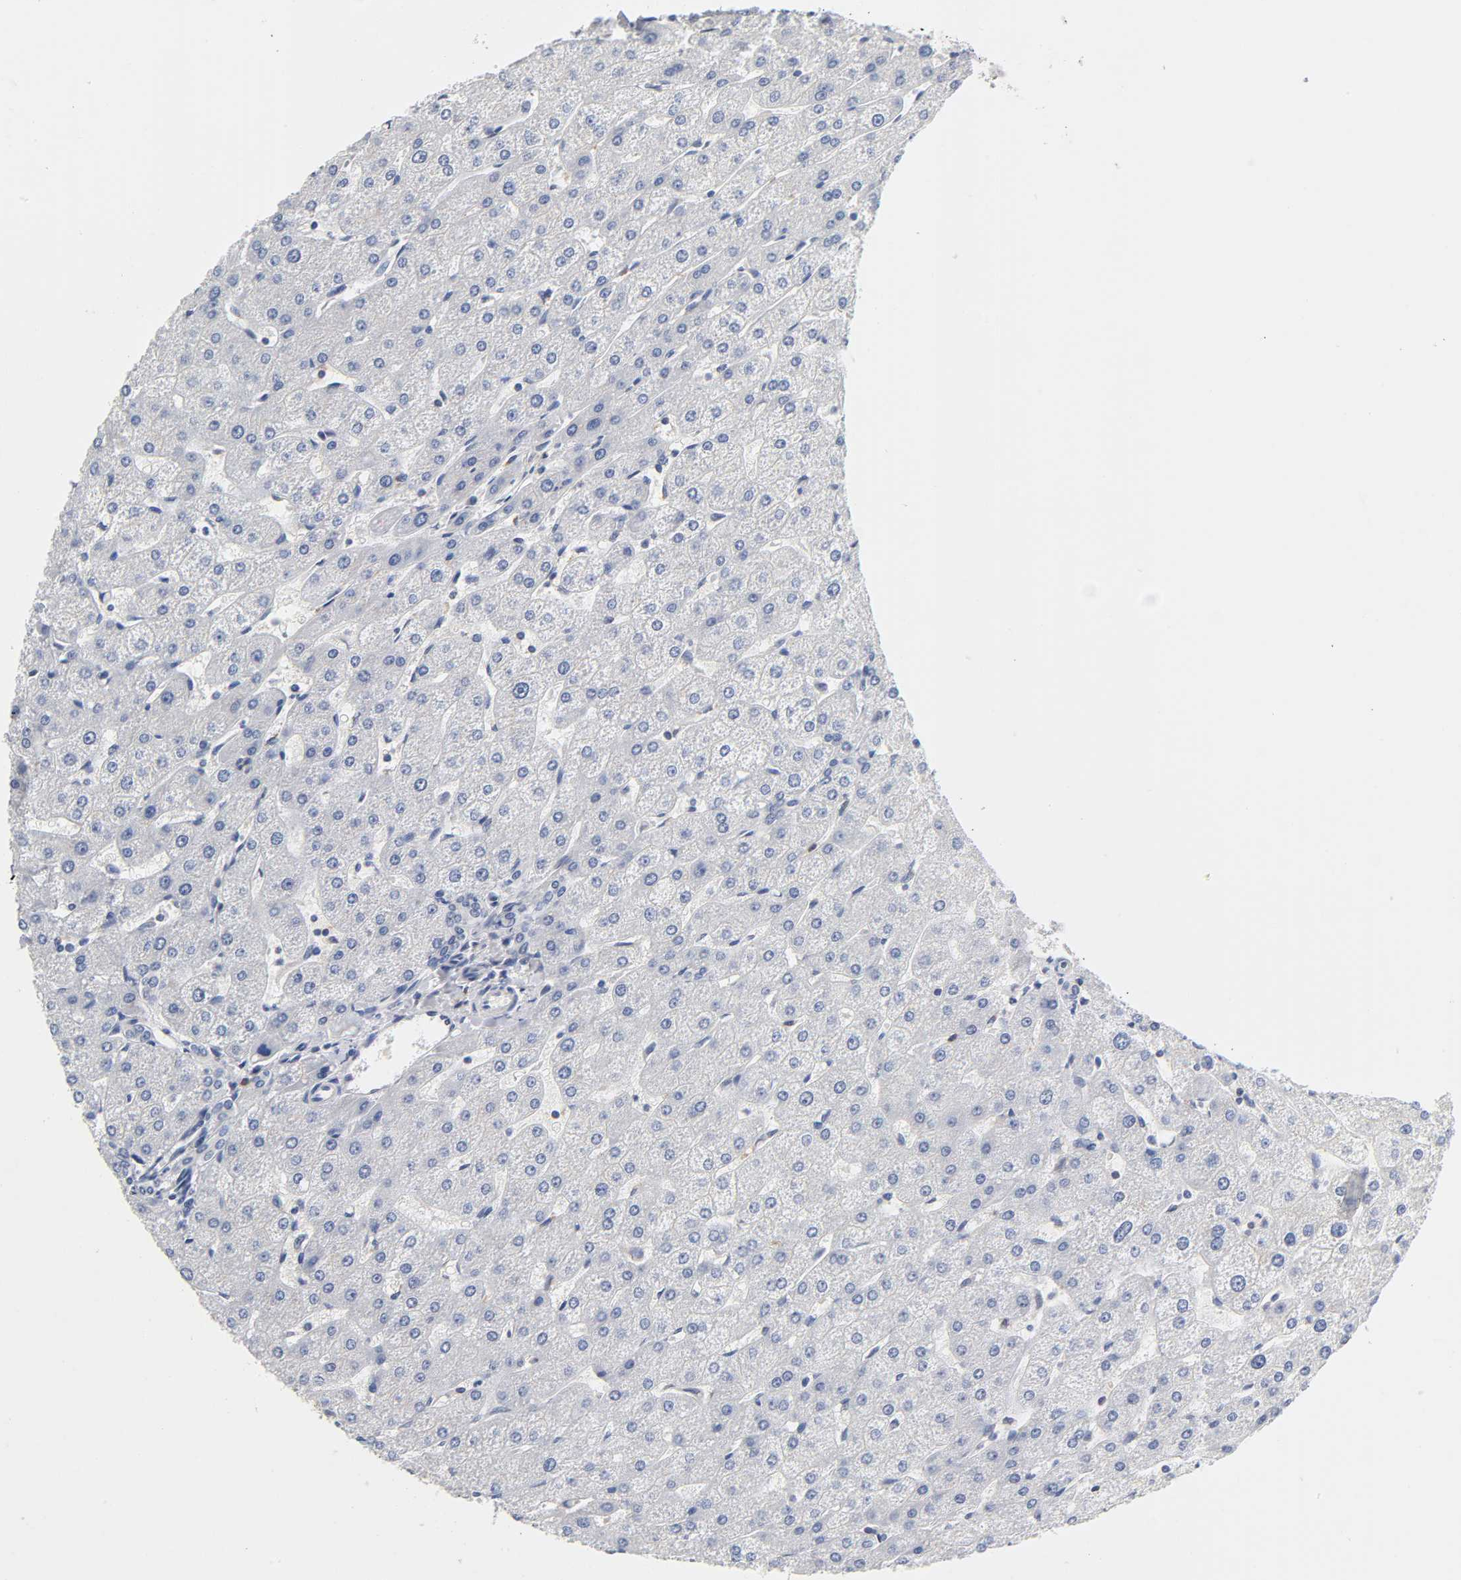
{"staining": {"intensity": "negative", "quantity": "none", "location": "none"}, "tissue": "liver", "cell_type": "Cholangiocytes", "image_type": "normal", "snomed": [{"axis": "morphology", "description": "Normal tissue, NOS"}, {"axis": "topography", "description": "Liver"}], "caption": "The immunohistochemistry photomicrograph has no significant positivity in cholangiocytes of liver.", "gene": "NFATC1", "patient": {"sex": "male", "age": 67}}